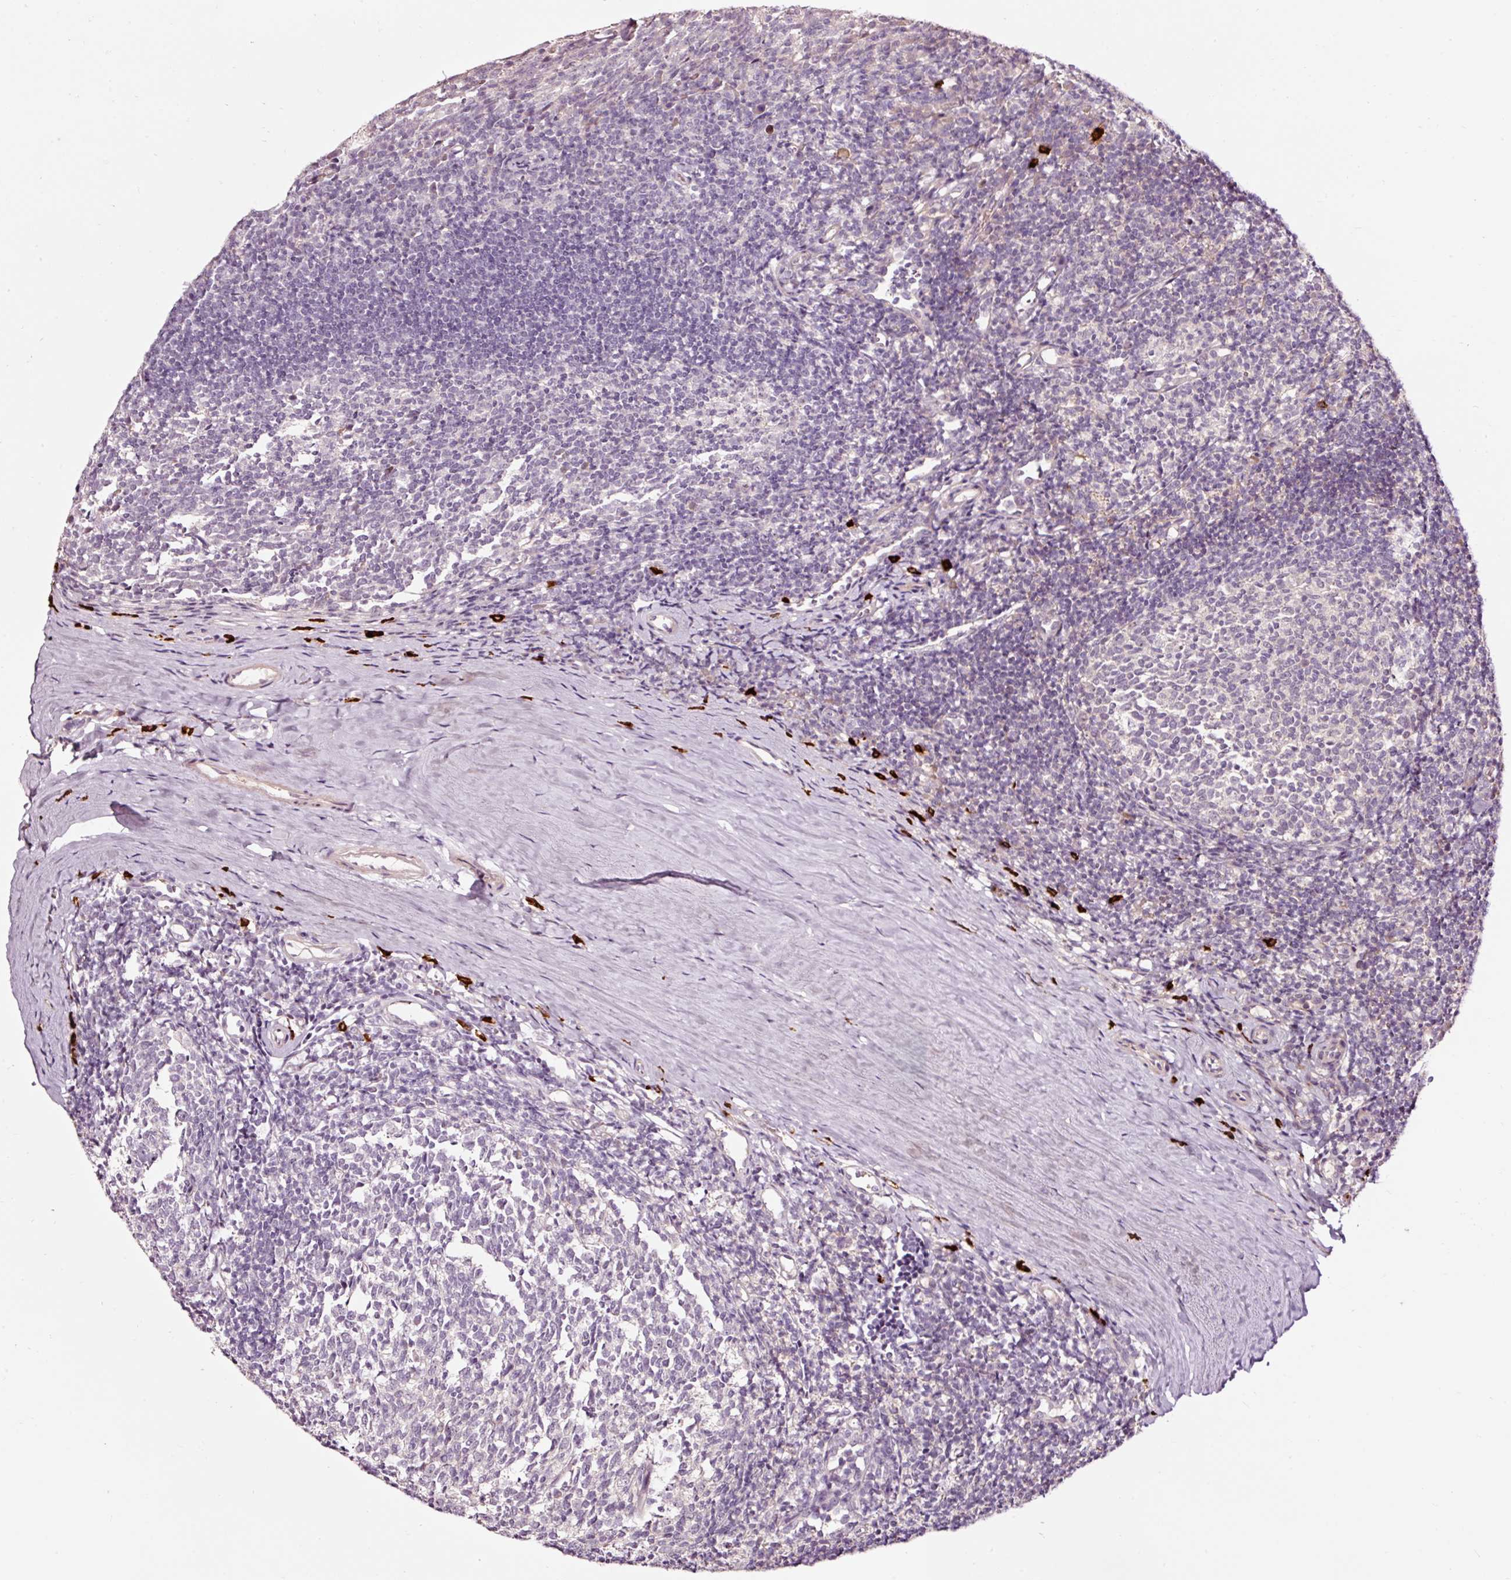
{"staining": {"intensity": "negative", "quantity": "none", "location": "none"}, "tissue": "tonsil", "cell_type": "Germinal center cells", "image_type": "normal", "snomed": [{"axis": "morphology", "description": "Normal tissue, NOS"}, {"axis": "topography", "description": "Tonsil"}], "caption": "An IHC photomicrograph of unremarkable tonsil is shown. There is no staining in germinal center cells of tonsil. (Stains: DAB (3,3'-diaminobenzidine) immunohistochemistry with hematoxylin counter stain, Microscopy: brightfield microscopy at high magnification).", "gene": "UTP14A", "patient": {"sex": "female", "age": 10}}